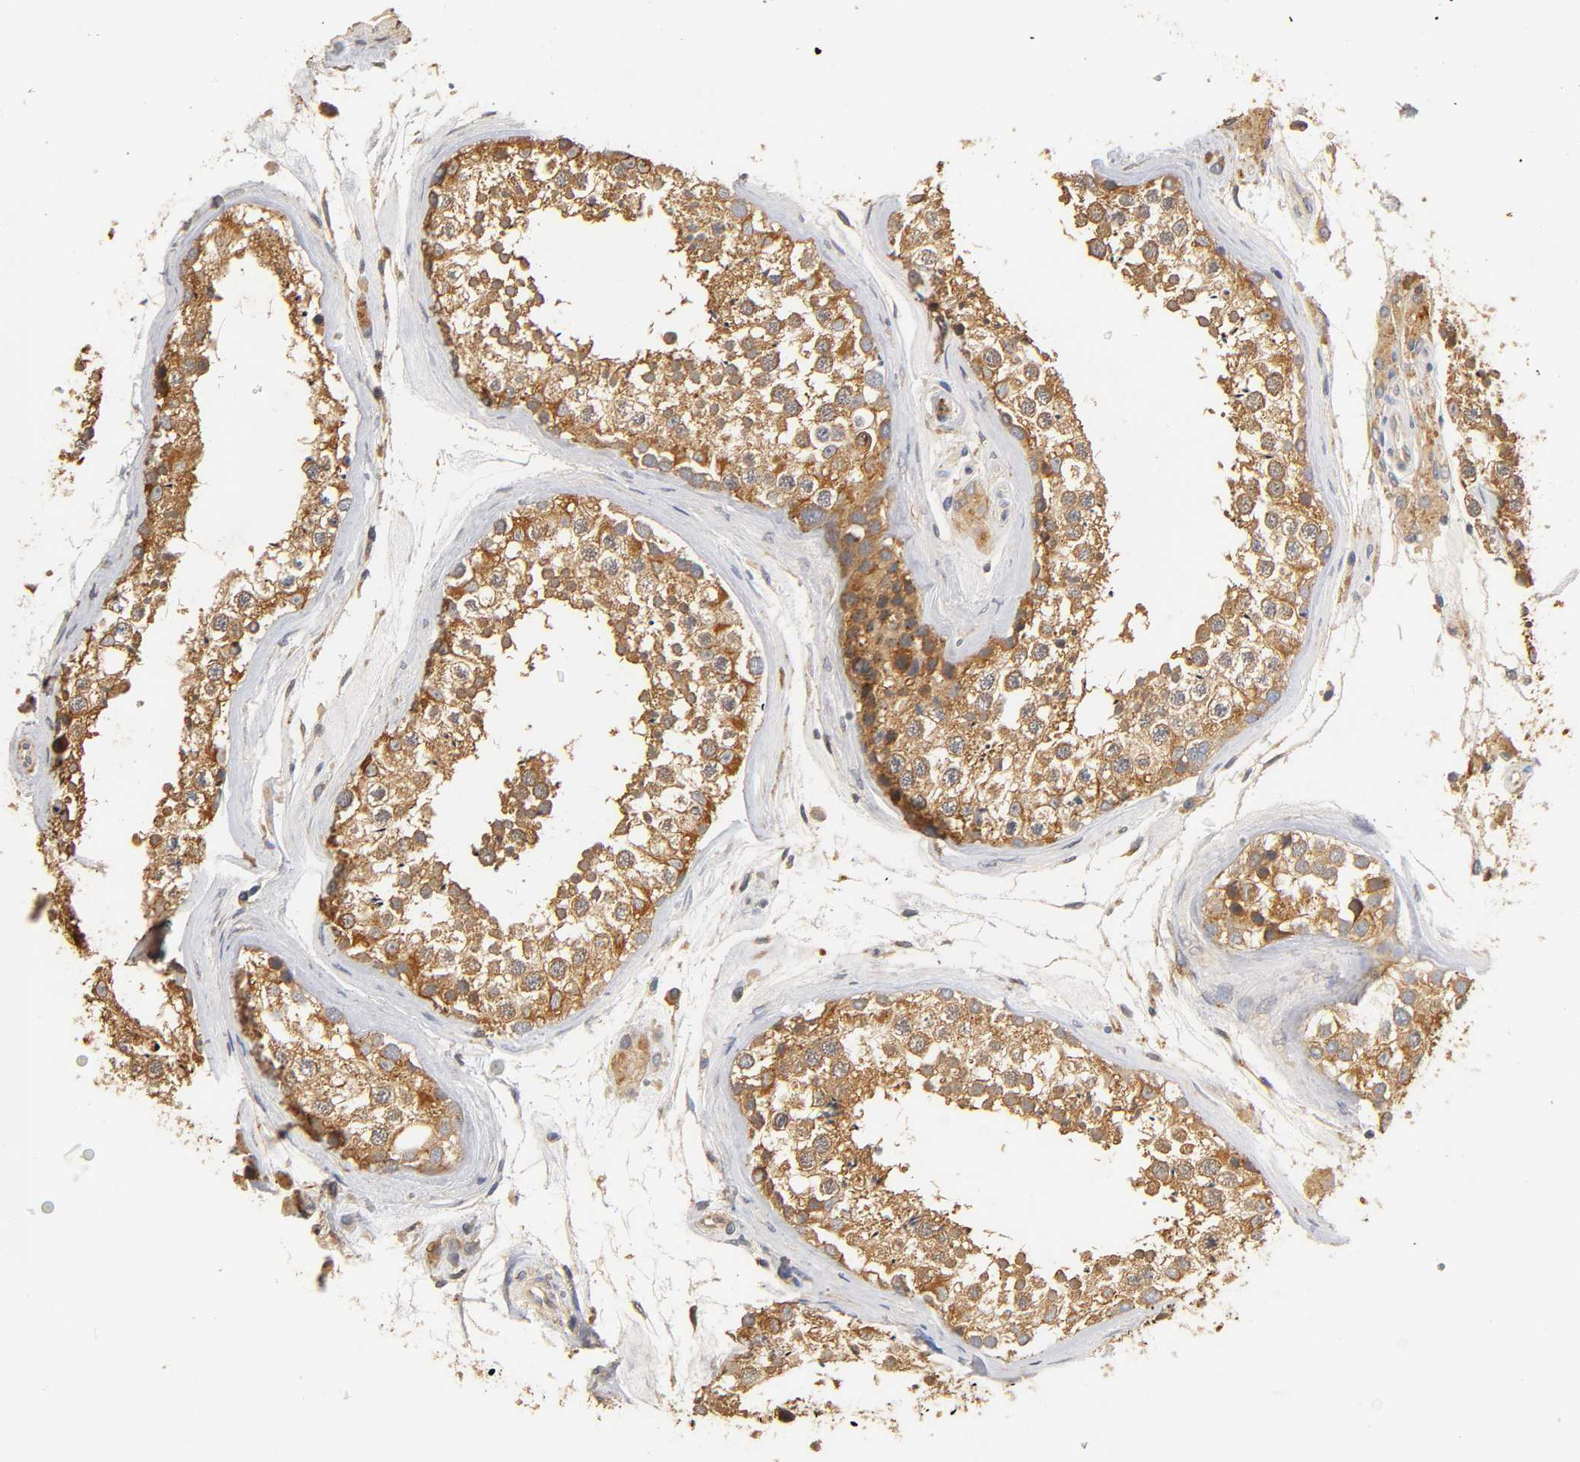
{"staining": {"intensity": "strong", "quantity": ">75%", "location": "cytoplasmic/membranous"}, "tissue": "testis", "cell_type": "Cells in seminiferous ducts", "image_type": "normal", "snomed": [{"axis": "morphology", "description": "Normal tissue, NOS"}, {"axis": "topography", "description": "Testis"}], "caption": "An image of human testis stained for a protein reveals strong cytoplasmic/membranous brown staining in cells in seminiferous ducts. The staining is performed using DAB brown chromogen to label protein expression. The nuclei are counter-stained blue using hematoxylin.", "gene": "SCAP", "patient": {"sex": "male", "age": 46}}